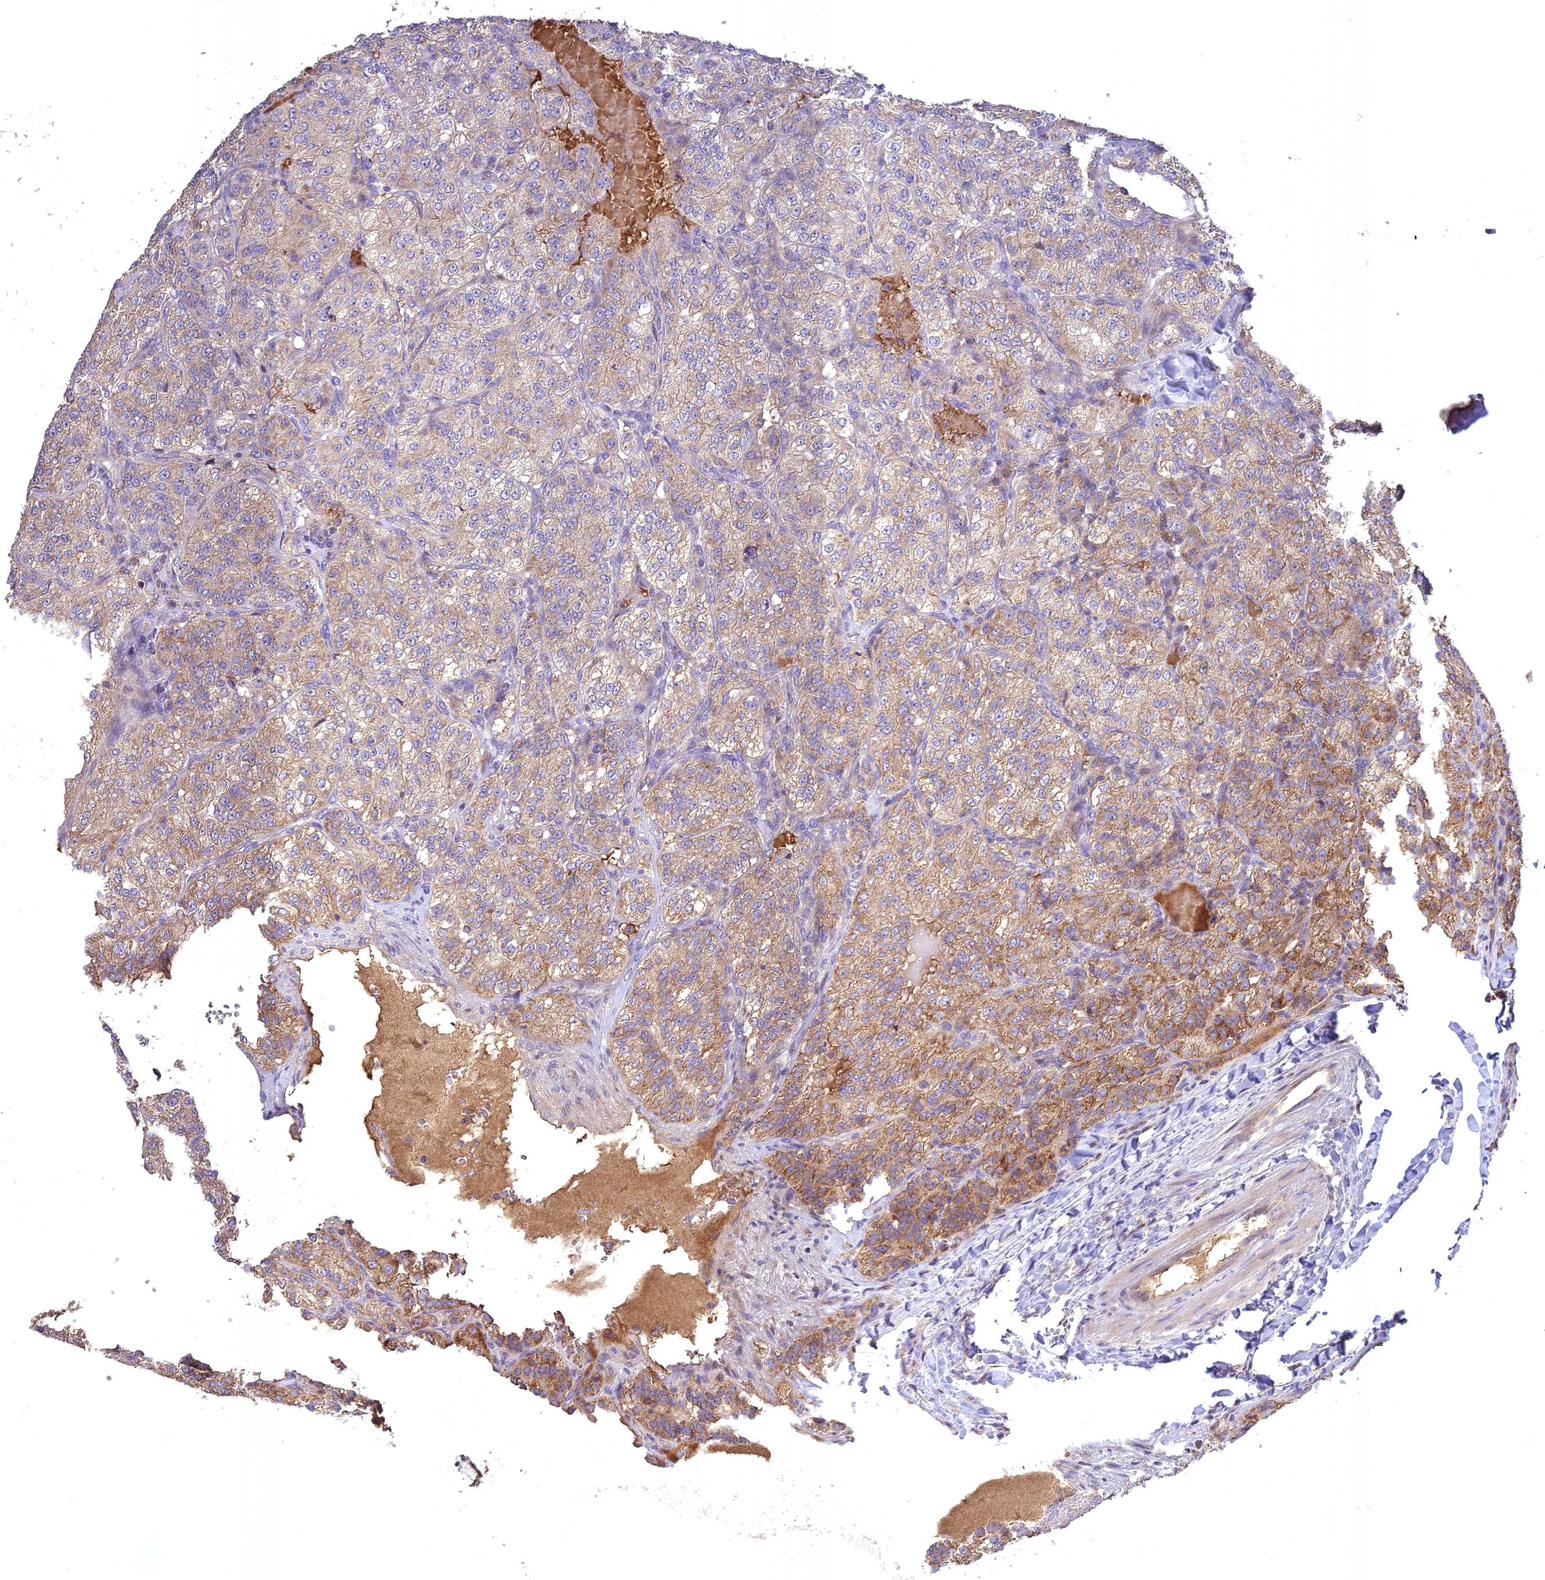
{"staining": {"intensity": "moderate", "quantity": "25%-75%", "location": "cytoplasmic/membranous"}, "tissue": "renal cancer", "cell_type": "Tumor cells", "image_type": "cancer", "snomed": [{"axis": "morphology", "description": "Adenocarcinoma, NOS"}, {"axis": "topography", "description": "Kidney"}], "caption": "Moderate cytoplasmic/membranous staining is present in approximately 25%-75% of tumor cells in renal cancer.", "gene": "NUDT8", "patient": {"sex": "female", "age": 63}}